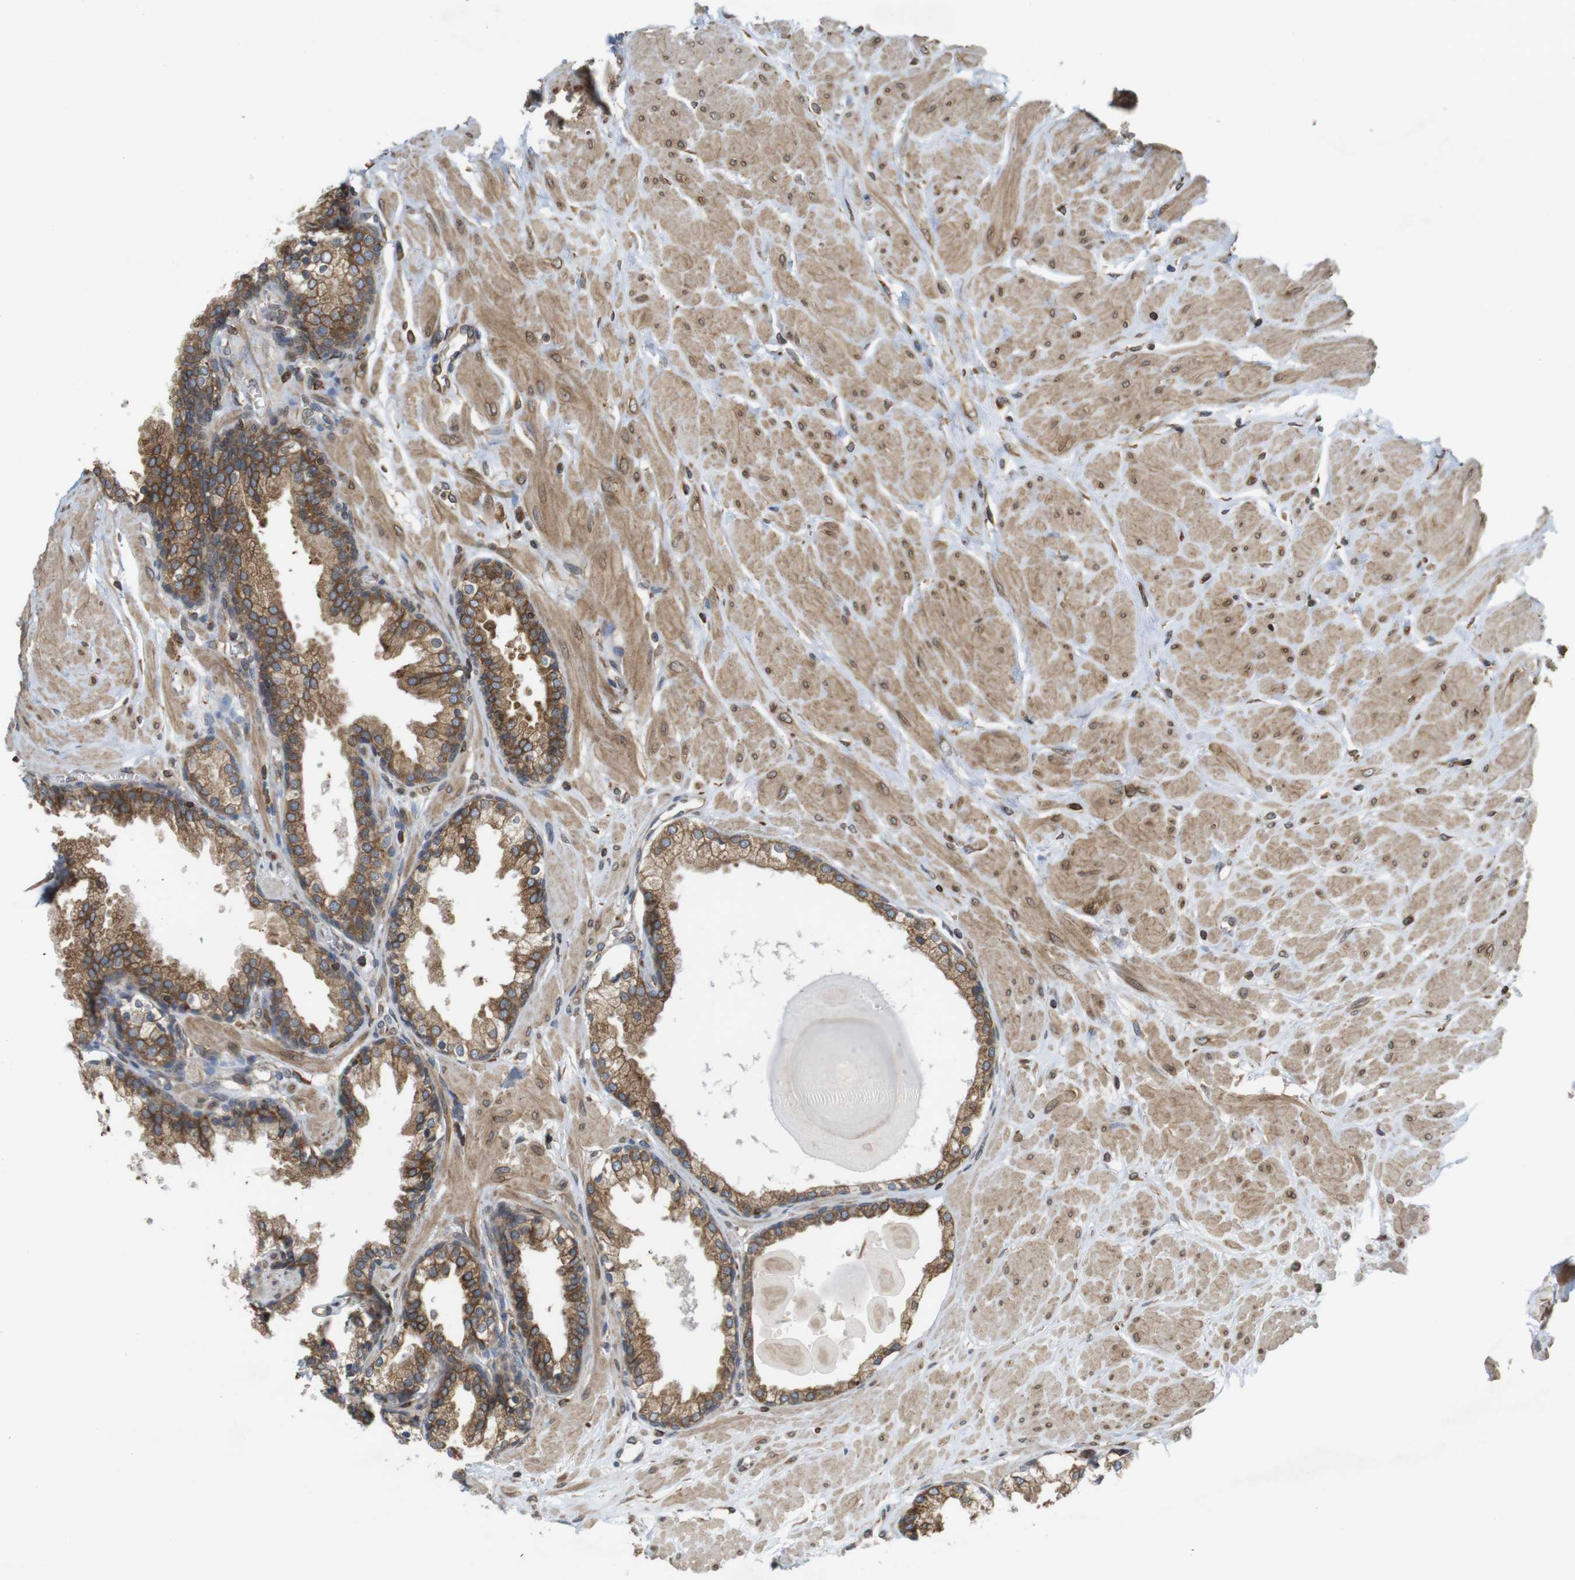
{"staining": {"intensity": "moderate", "quantity": ">75%", "location": "cytoplasmic/membranous"}, "tissue": "prostate", "cell_type": "Glandular cells", "image_type": "normal", "snomed": [{"axis": "morphology", "description": "Normal tissue, NOS"}, {"axis": "topography", "description": "Prostate"}], "caption": "The immunohistochemical stain highlights moderate cytoplasmic/membranous expression in glandular cells of normal prostate. The staining is performed using DAB brown chromogen to label protein expression. The nuclei are counter-stained blue using hematoxylin.", "gene": "ARL6IP5", "patient": {"sex": "male", "age": 51}}